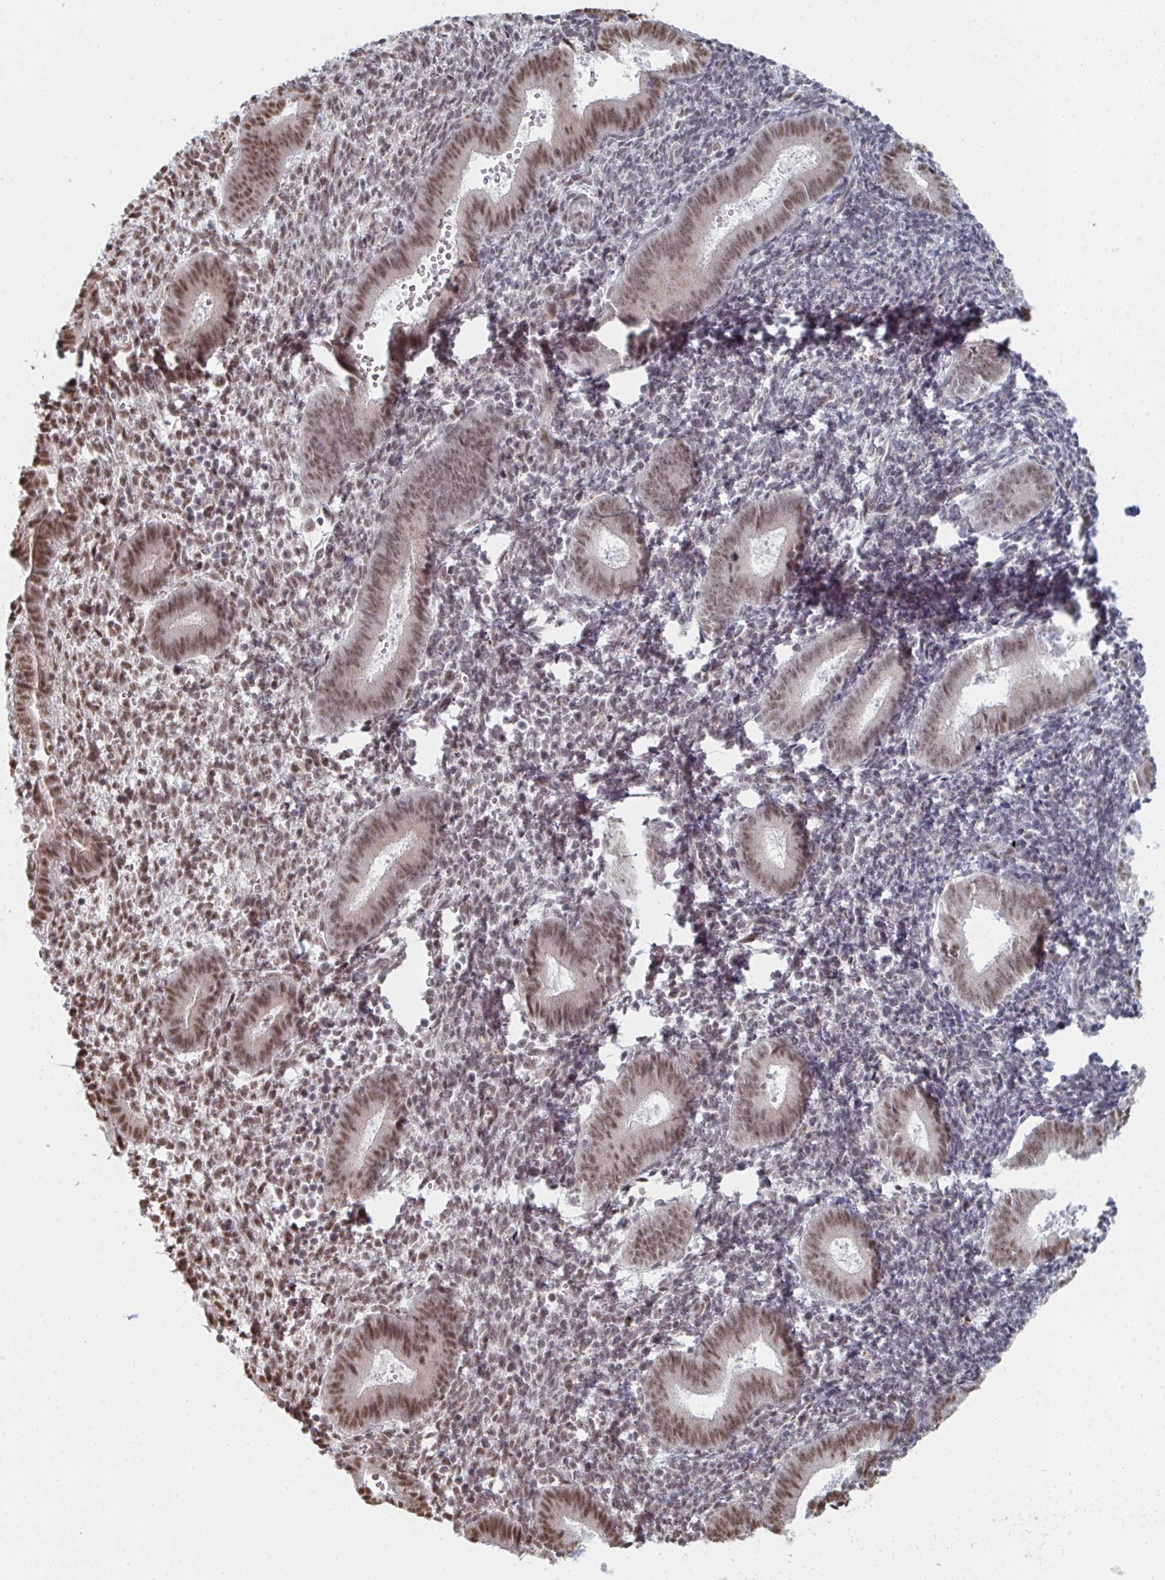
{"staining": {"intensity": "moderate", "quantity": "<25%", "location": "nuclear"}, "tissue": "endometrium", "cell_type": "Cells in endometrial stroma", "image_type": "normal", "snomed": [{"axis": "morphology", "description": "Normal tissue, NOS"}, {"axis": "topography", "description": "Endometrium"}], "caption": "This micrograph exhibits normal endometrium stained with IHC to label a protein in brown. The nuclear of cells in endometrial stroma show moderate positivity for the protein. Nuclei are counter-stained blue.", "gene": "MBNL1", "patient": {"sex": "female", "age": 25}}